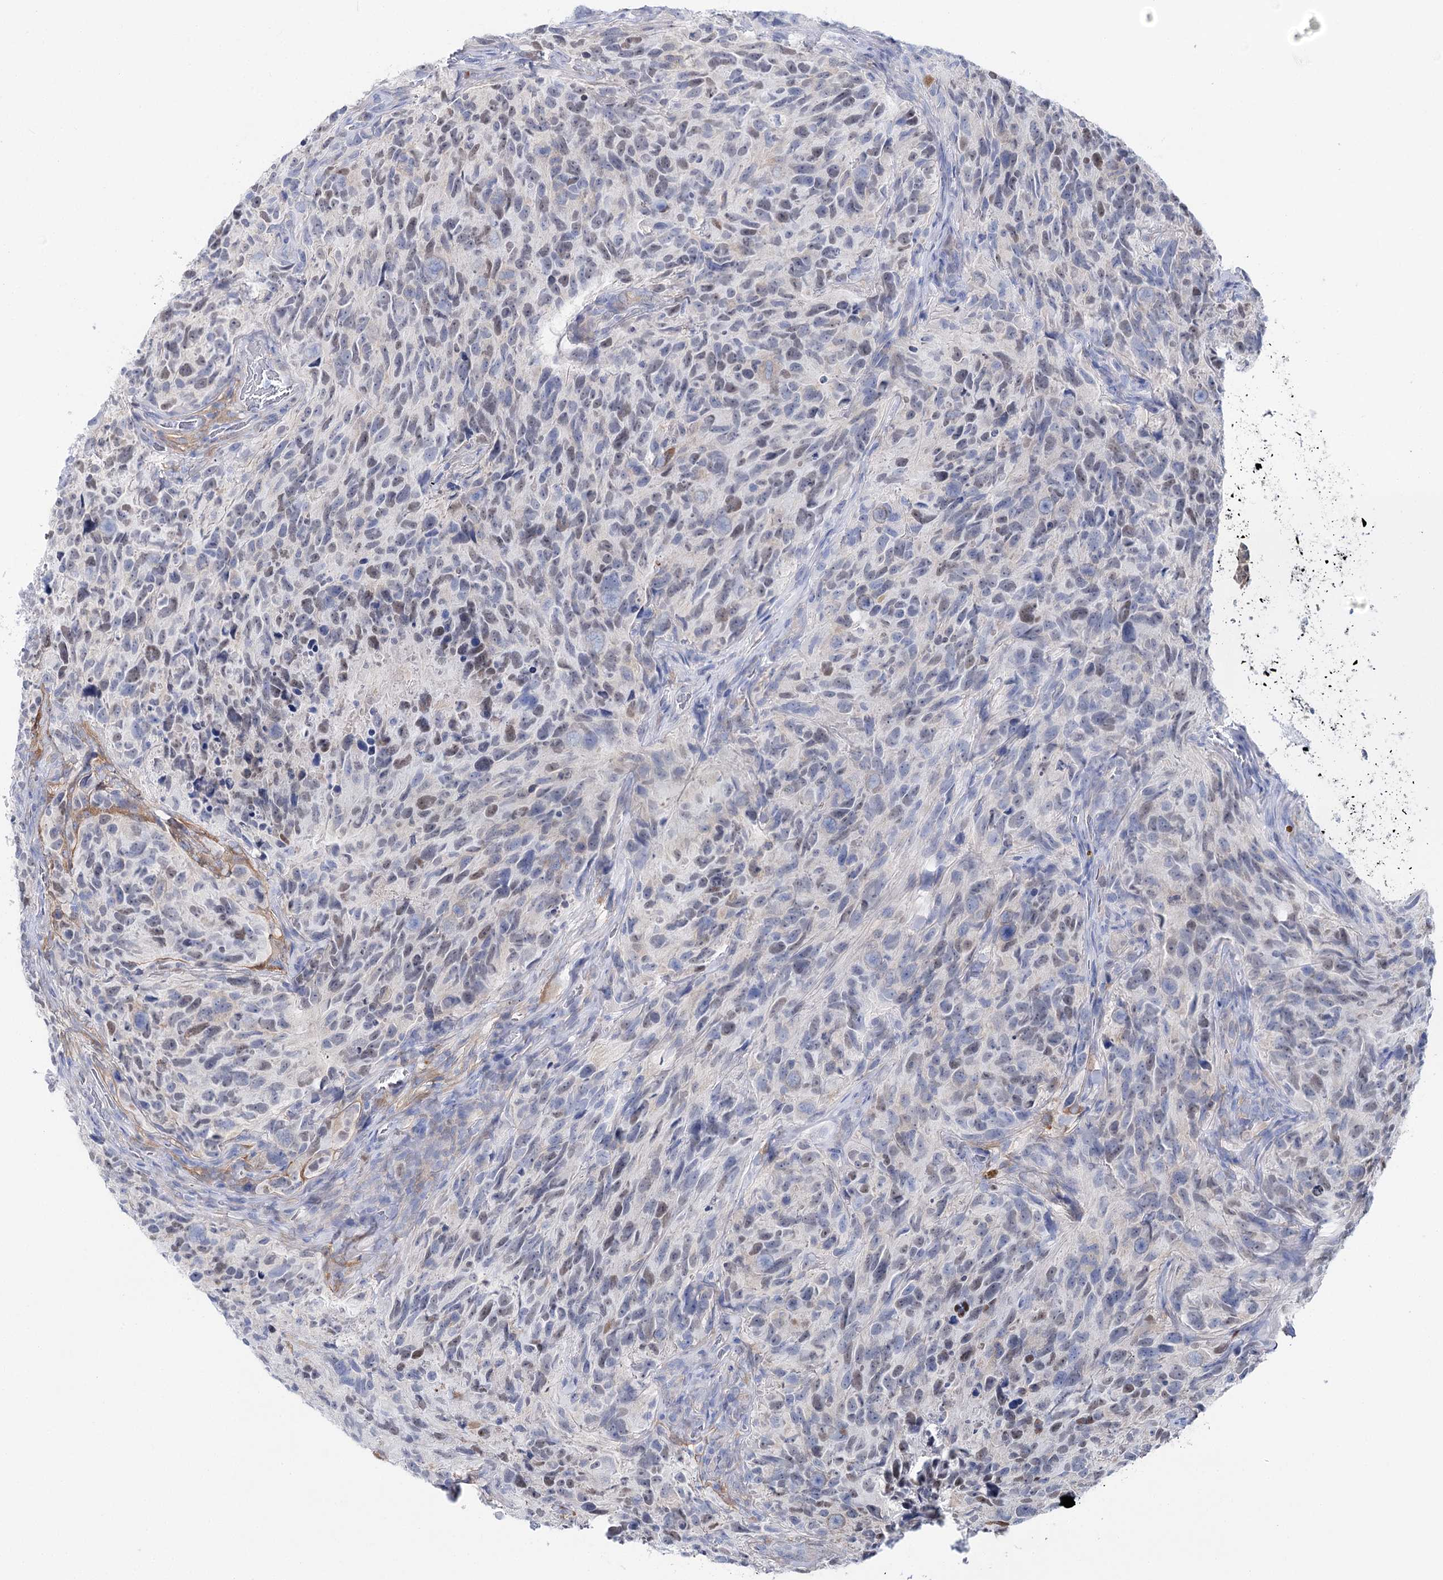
{"staining": {"intensity": "weak", "quantity": "<25%", "location": "nuclear"}, "tissue": "glioma", "cell_type": "Tumor cells", "image_type": "cancer", "snomed": [{"axis": "morphology", "description": "Glioma, malignant, High grade"}, {"axis": "topography", "description": "Brain"}], "caption": "Immunohistochemistry of human glioma shows no positivity in tumor cells. The staining was performed using DAB to visualize the protein expression in brown, while the nuclei were stained in blue with hematoxylin (Magnification: 20x).", "gene": "UGDH", "patient": {"sex": "male", "age": 69}}